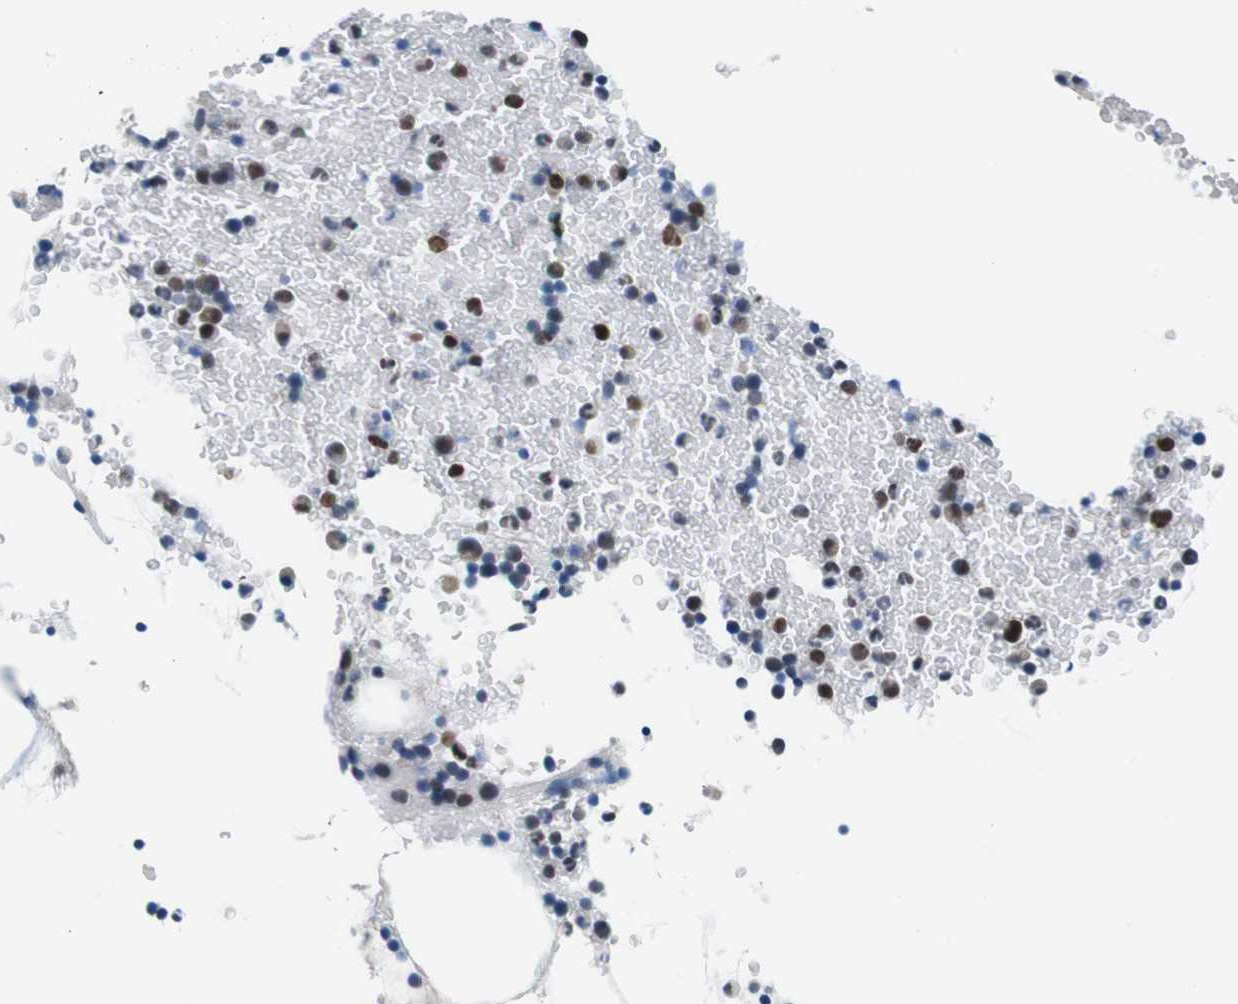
{"staining": {"intensity": "moderate", "quantity": "25%-75%", "location": "nuclear"}, "tissue": "bone marrow", "cell_type": "Hematopoietic cells", "image_type": "normal", "snomed": [{"axis": "morphology", "description": "Normal tissue, NOS"}, {"axis": "morphology", "description": "Inflammation, NOS"}, {"axis": "topography", "description": "Bone marrow"}], "caption": "Bone marrow stained for a protein displays moderate nuclear positivity in hematopoietic cells. (Brightfield microscopy of DAB IHC at high magnification).", "gene": "PSME3", "patient": {"sex": "female", "age": 70}}